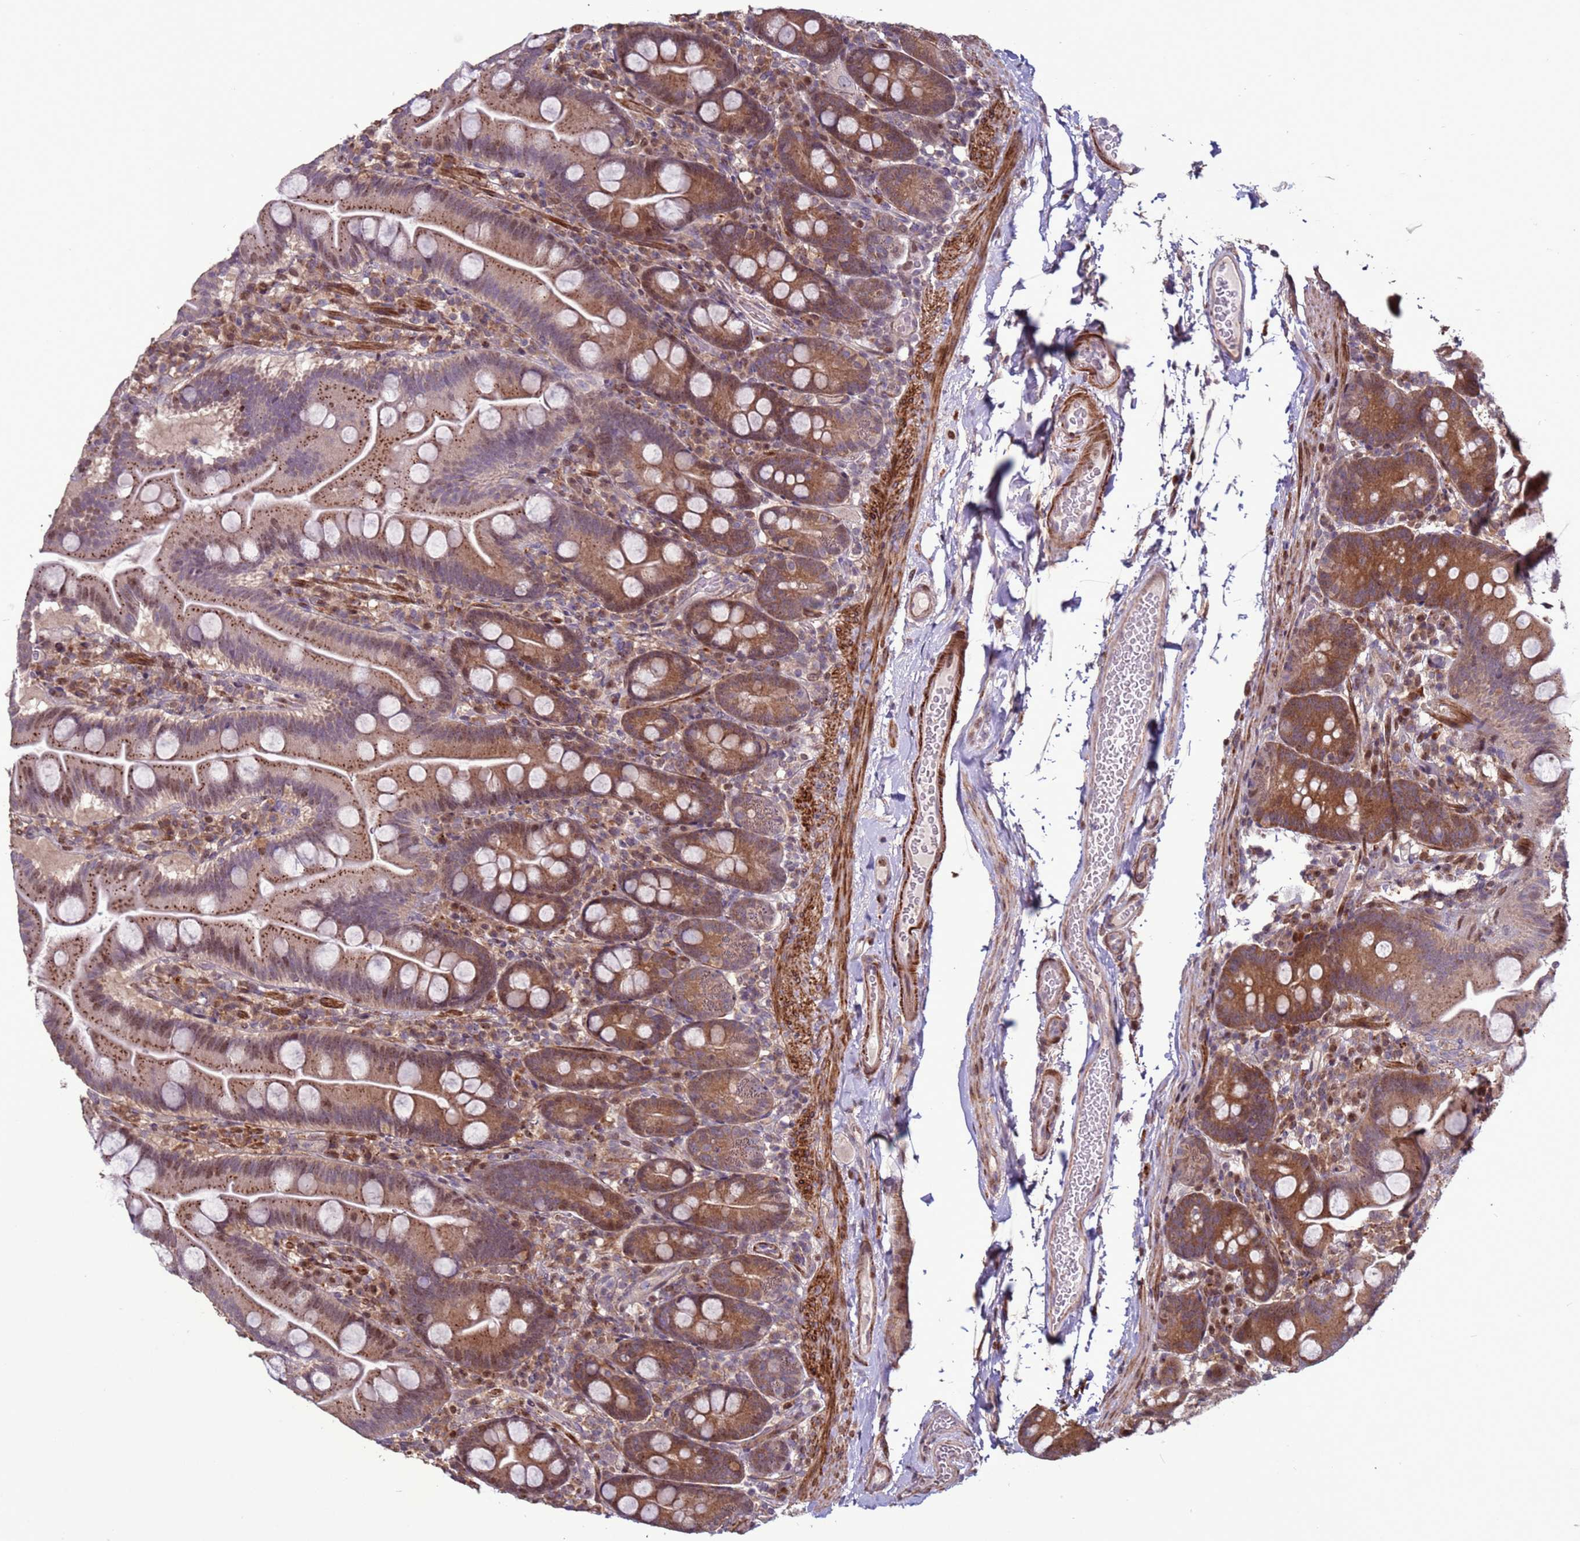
{"staining": {"intensity": "moderate", "quantity": ">75%", "location": "cytoplasmic/membranous,nuclear"}, "tissue": "small intestine", "cell_type": "Glandular cells", "image_type": "normal", "snomed": [{"axis": "morphology", "description": "Normal tissue, NOS"}, {"axis": "topography", "description": "Small intestine"}], "caption": "IHC (DAB) staining of normal small intestine exhibits moderate cytoplasmic/membranous,nuclear protein staining in about >75% of glandular cells. (Brightfield microscopy of DAB IHC at high magnification).", "gene": "HGH1", "patient": {"sex": "female", "age": 68}}